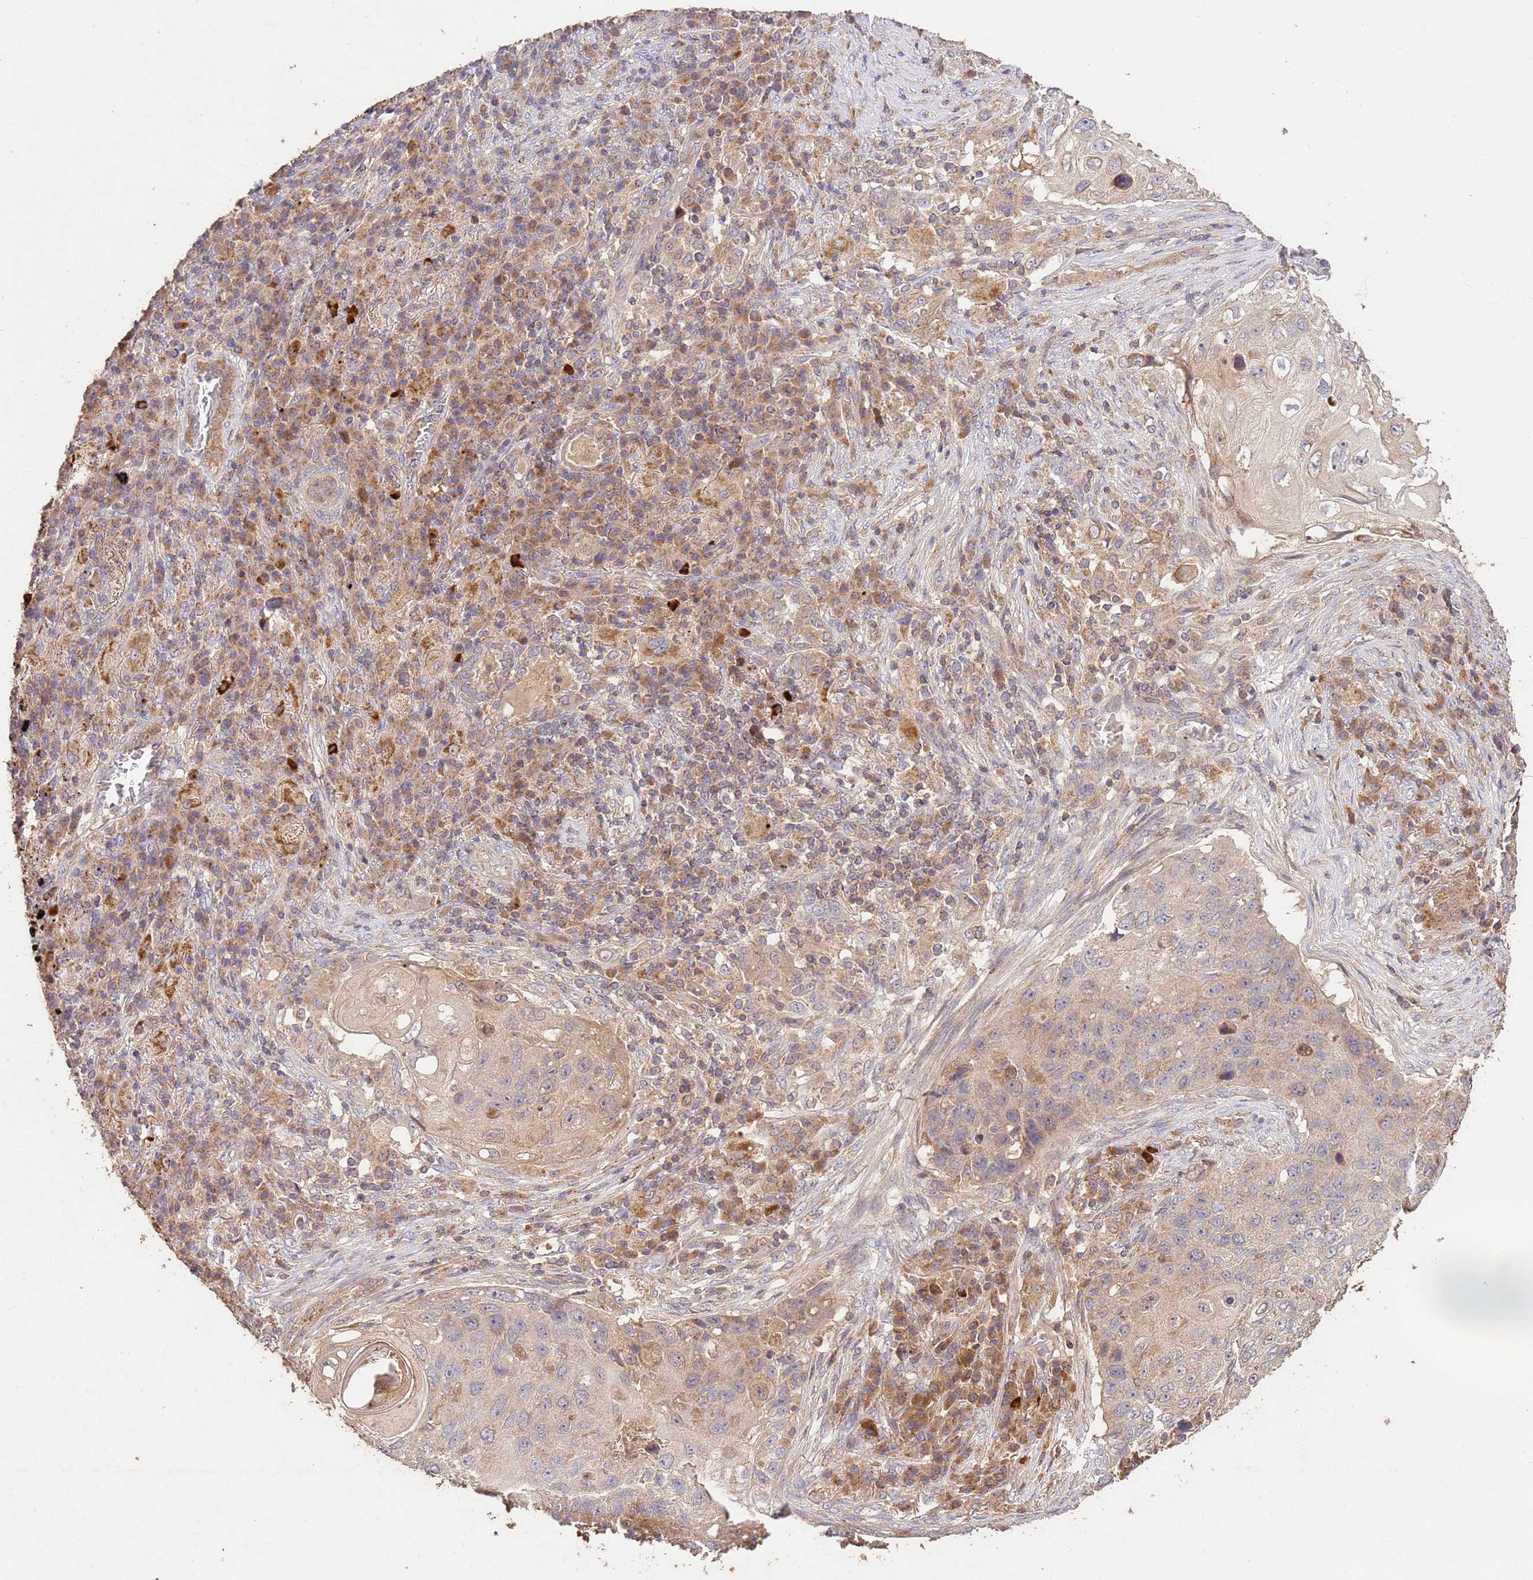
{"staining": {"intensity": "moderate", "quantity": "25%-75%", "location": "cytoplasmic/membranous"}, "tissue": "lung cancer", "cell_type": "Tumor cells", "image_type": "cancer", "snomed": [{"axis": "morphology", "description": "Squamous cell carcinoma, NOS"}, {"axis": "topography", "description": "Lung"}], "caption": "A brown stain shows moderate cytoplasmic/membranous positivity of a protein in lung cancer (squamous cell carcinoma) tumor cells.", "gene": "LRRC28", "patient": {"sex": "female", "age": 63}}